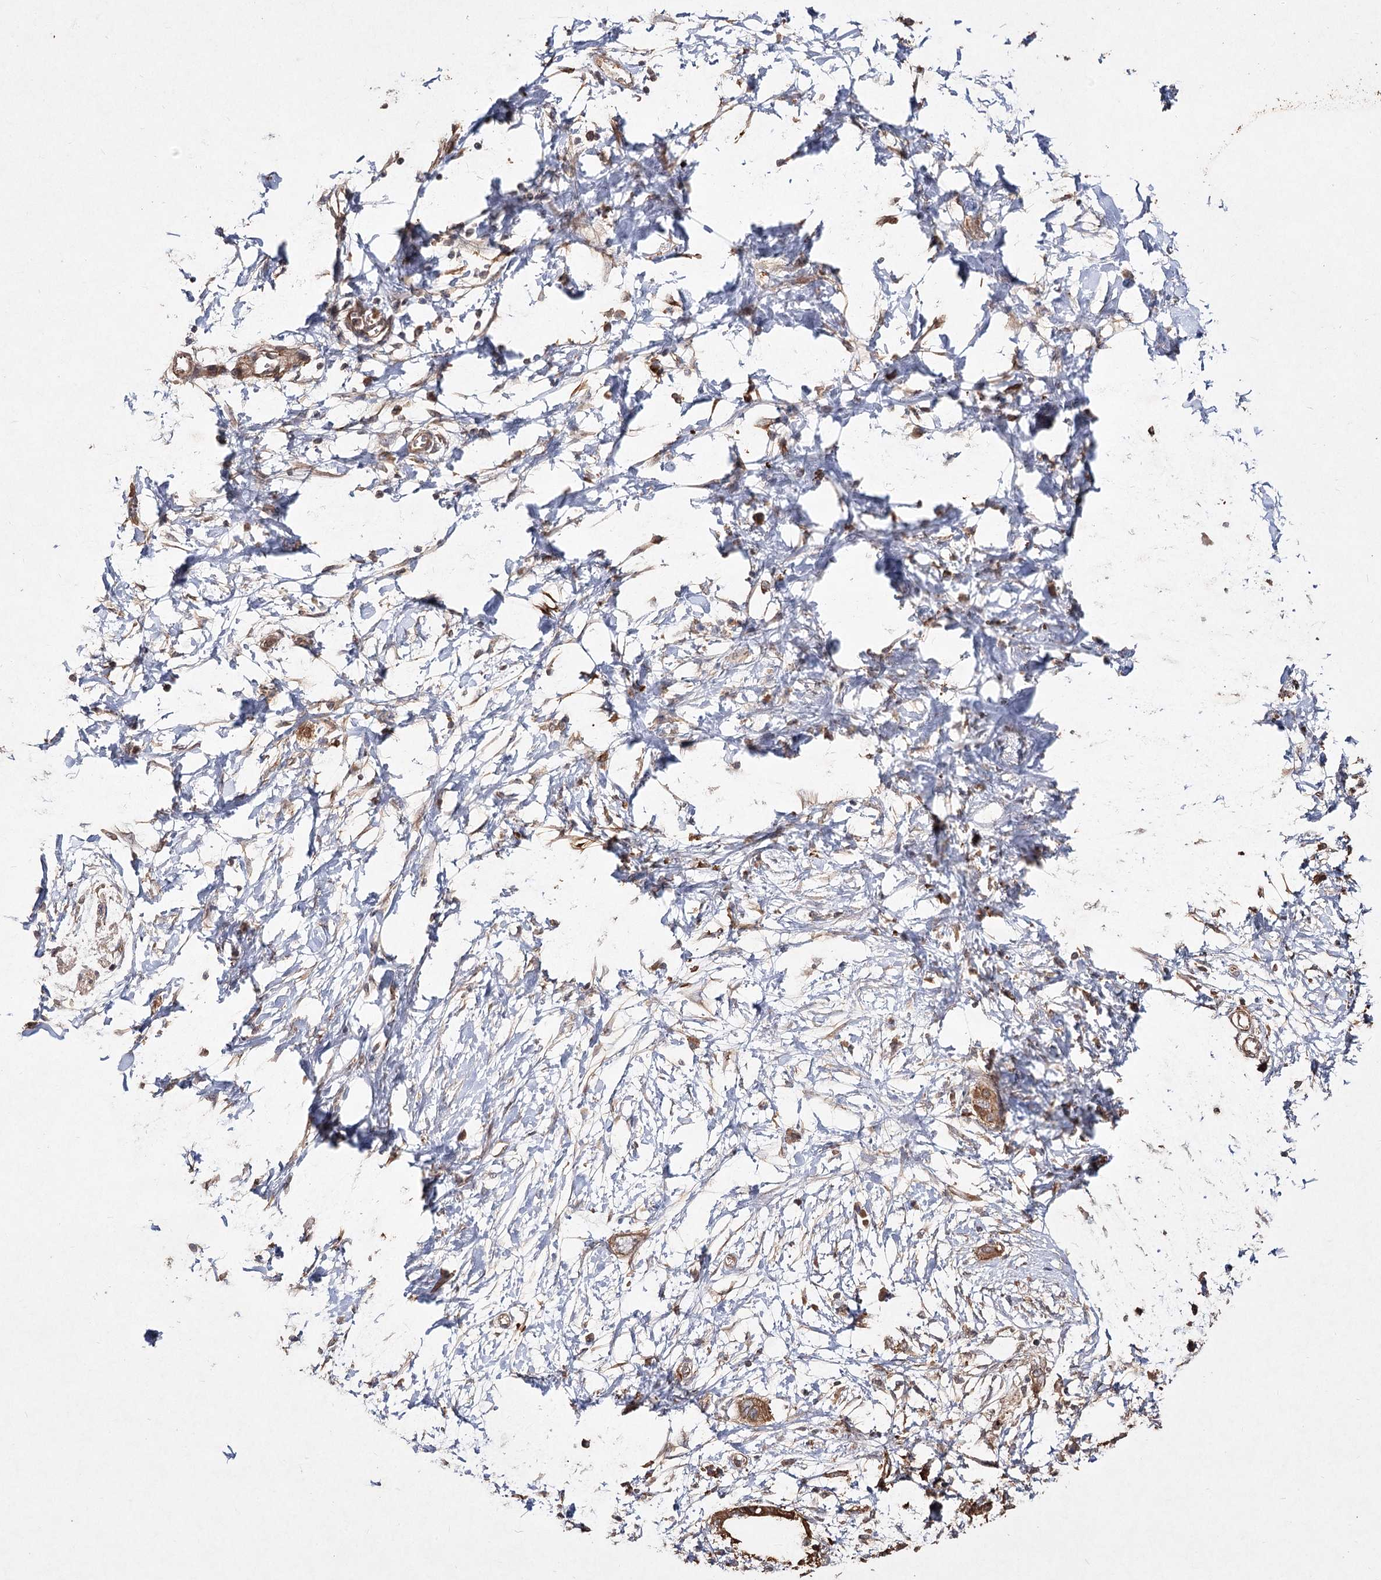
{"staining": {"intensity": "moderate", "quantity": ">75%", "location": "cytoplasmic/membranous"}, "tissue": "pancreatic cancer", "cell_type": "Tumor cells", "image_type": "cancer", "snomed": [{"axis": "morphology", "description": "Normal tissue, NOS"}, {"axis": "morphology", "description": "Adenocarcinoma, NOS"}, {"axis": "topography", "description": "Pancreas"}, {"axis": "topography", "description": "Peripheral nerve tissue"}], "caption": "Immunohistochemistry (IHC) histopathology image of human pancreatic adenocarcinoma stained for a protein (brown), which exhibits medium levels of moderate cytoplasmic/membranous staining in approximately >75% of tumor cells.", "gene": "PIK3C2A", "patient": {"sex": "male", "age": 59}}